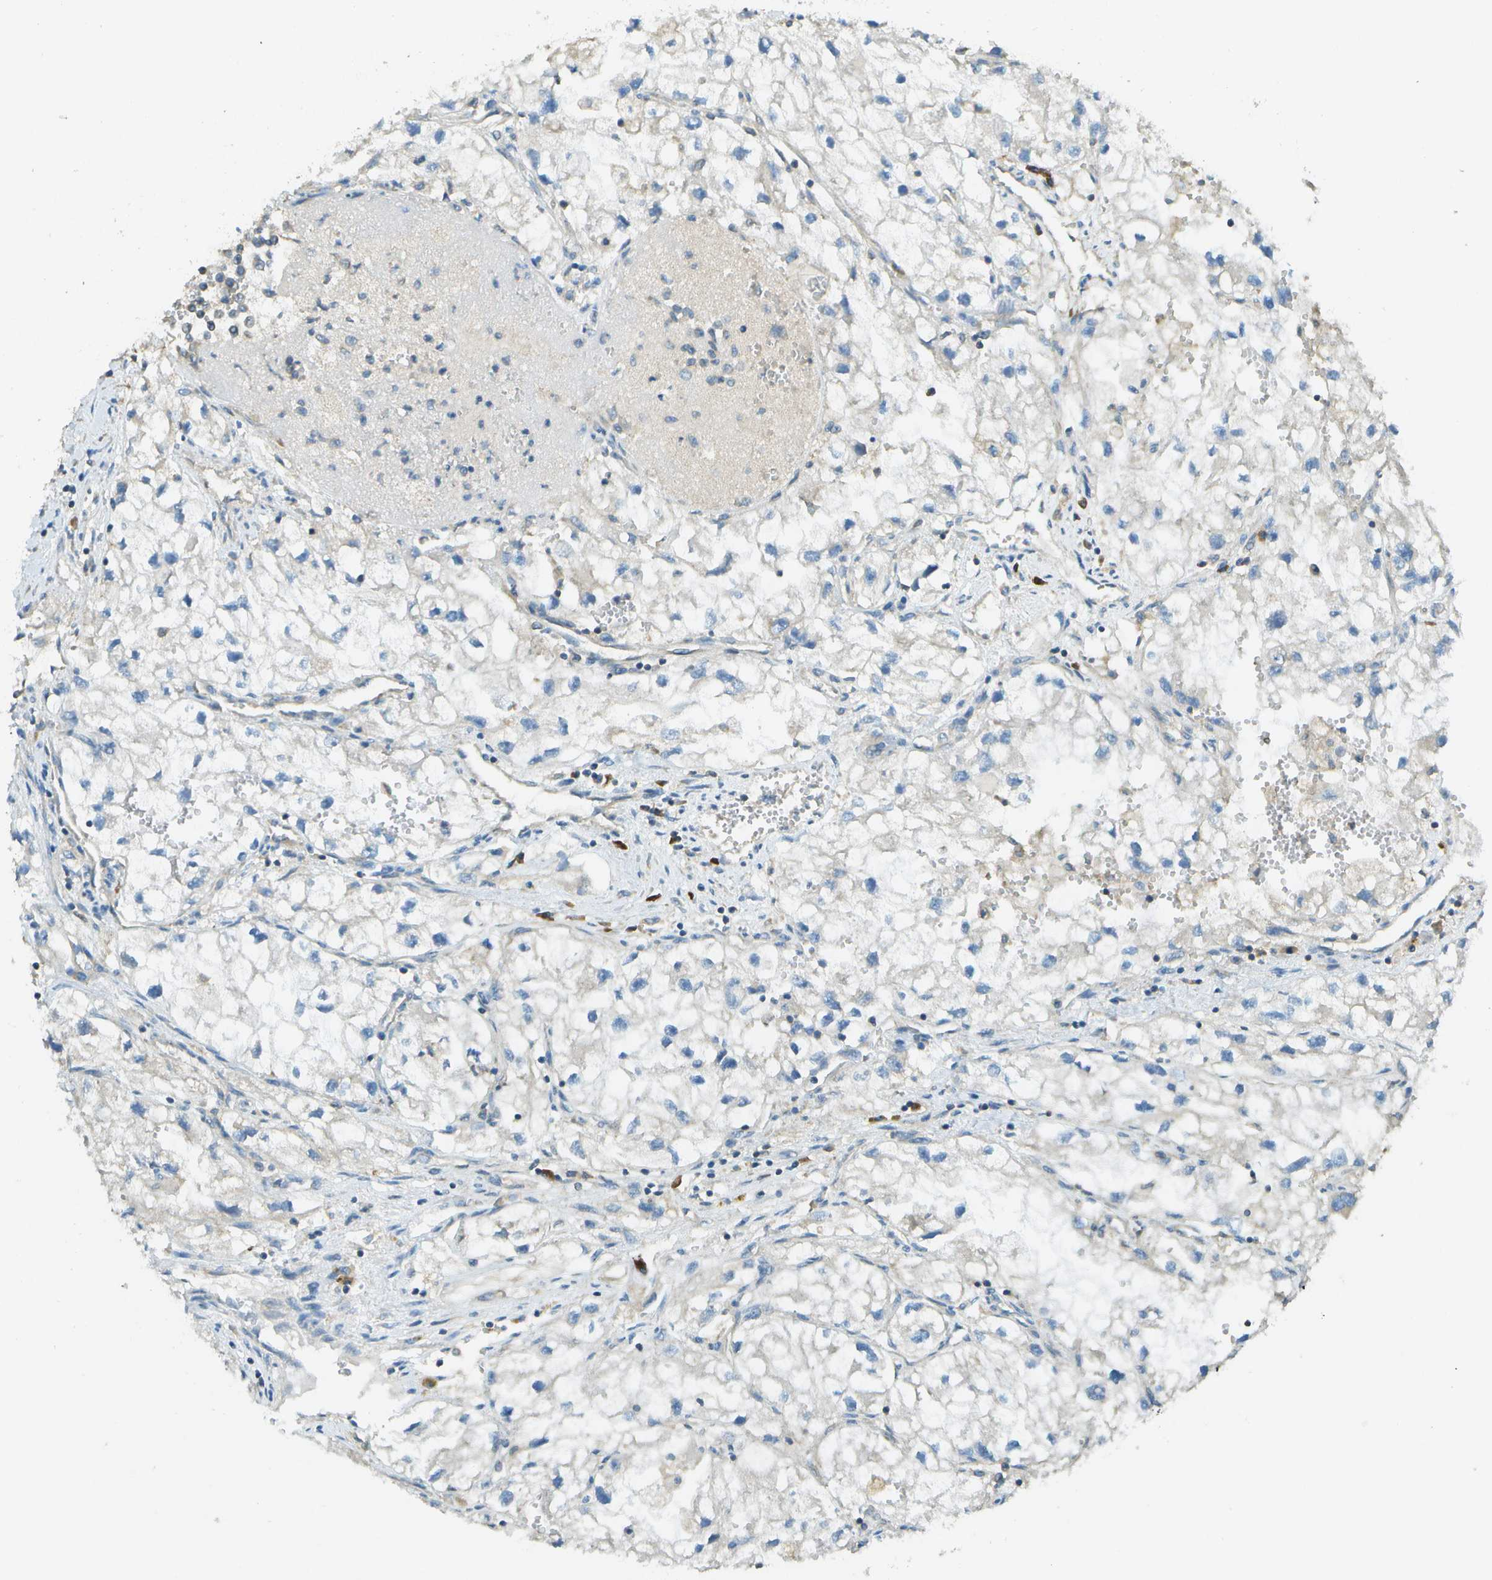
{"staining": {"intensity": "negative", "quantity": "none", "location": "none"}, "tissue": "renal cancer", "cell_type": "Tumor cells", "image_type": "cancer", "snomed": [{"axis": "morphology", "description": "Adenocarcinoma, NOS"}, {"axis": "topography", "description": "Kidney"}], "caption": "A photomicrograph of renal cancer stained for a protein reveals no brown staining in tumor cells.", "gene": "DNAJB11", "patient": {"sex": "female", "age": 70}}